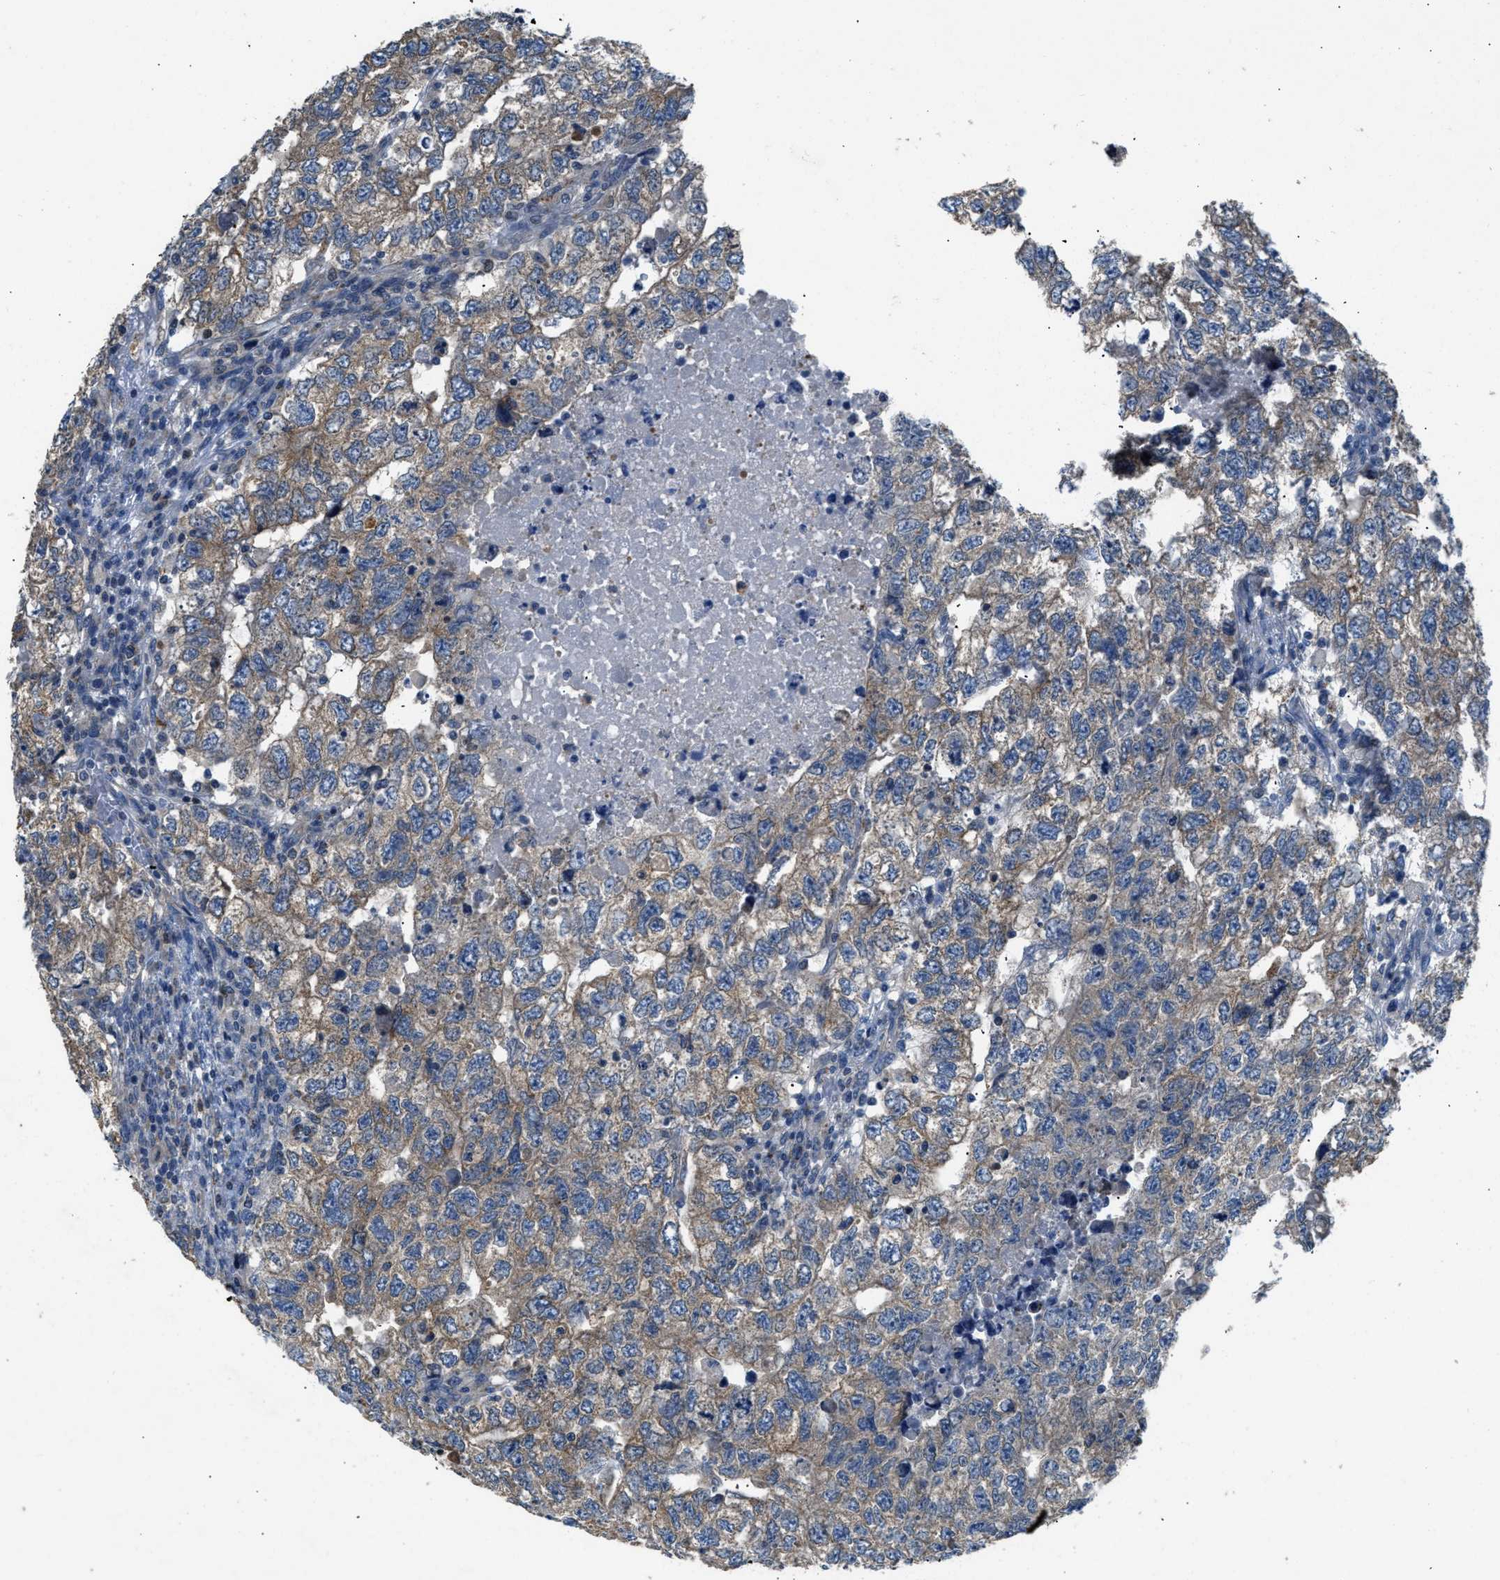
{"staining": {"intensity": "weak", "quantity": "25%-75%", "location": "cytoplasmic/membranous"}, "tissue": "testis cancer", "cell_type": "Tumor cells", "image_type": "cancer", "snomed": [{"axis": "morphology", "description": "Carcinoma, Embryonal, NOS"}, {"axis": "topography", "description": "Testis"}], "caption": "Immunohistochemical staining of human testis embryonal carcinoma exhibits low levels of weak cytoplasmic/membranous protein positivity in about 25%-75% of tumor cells. (IHC, brightfield microscopy, high magnification).", "gene": "TOMM34", "patient": {"sex": "male", "age": 36}}